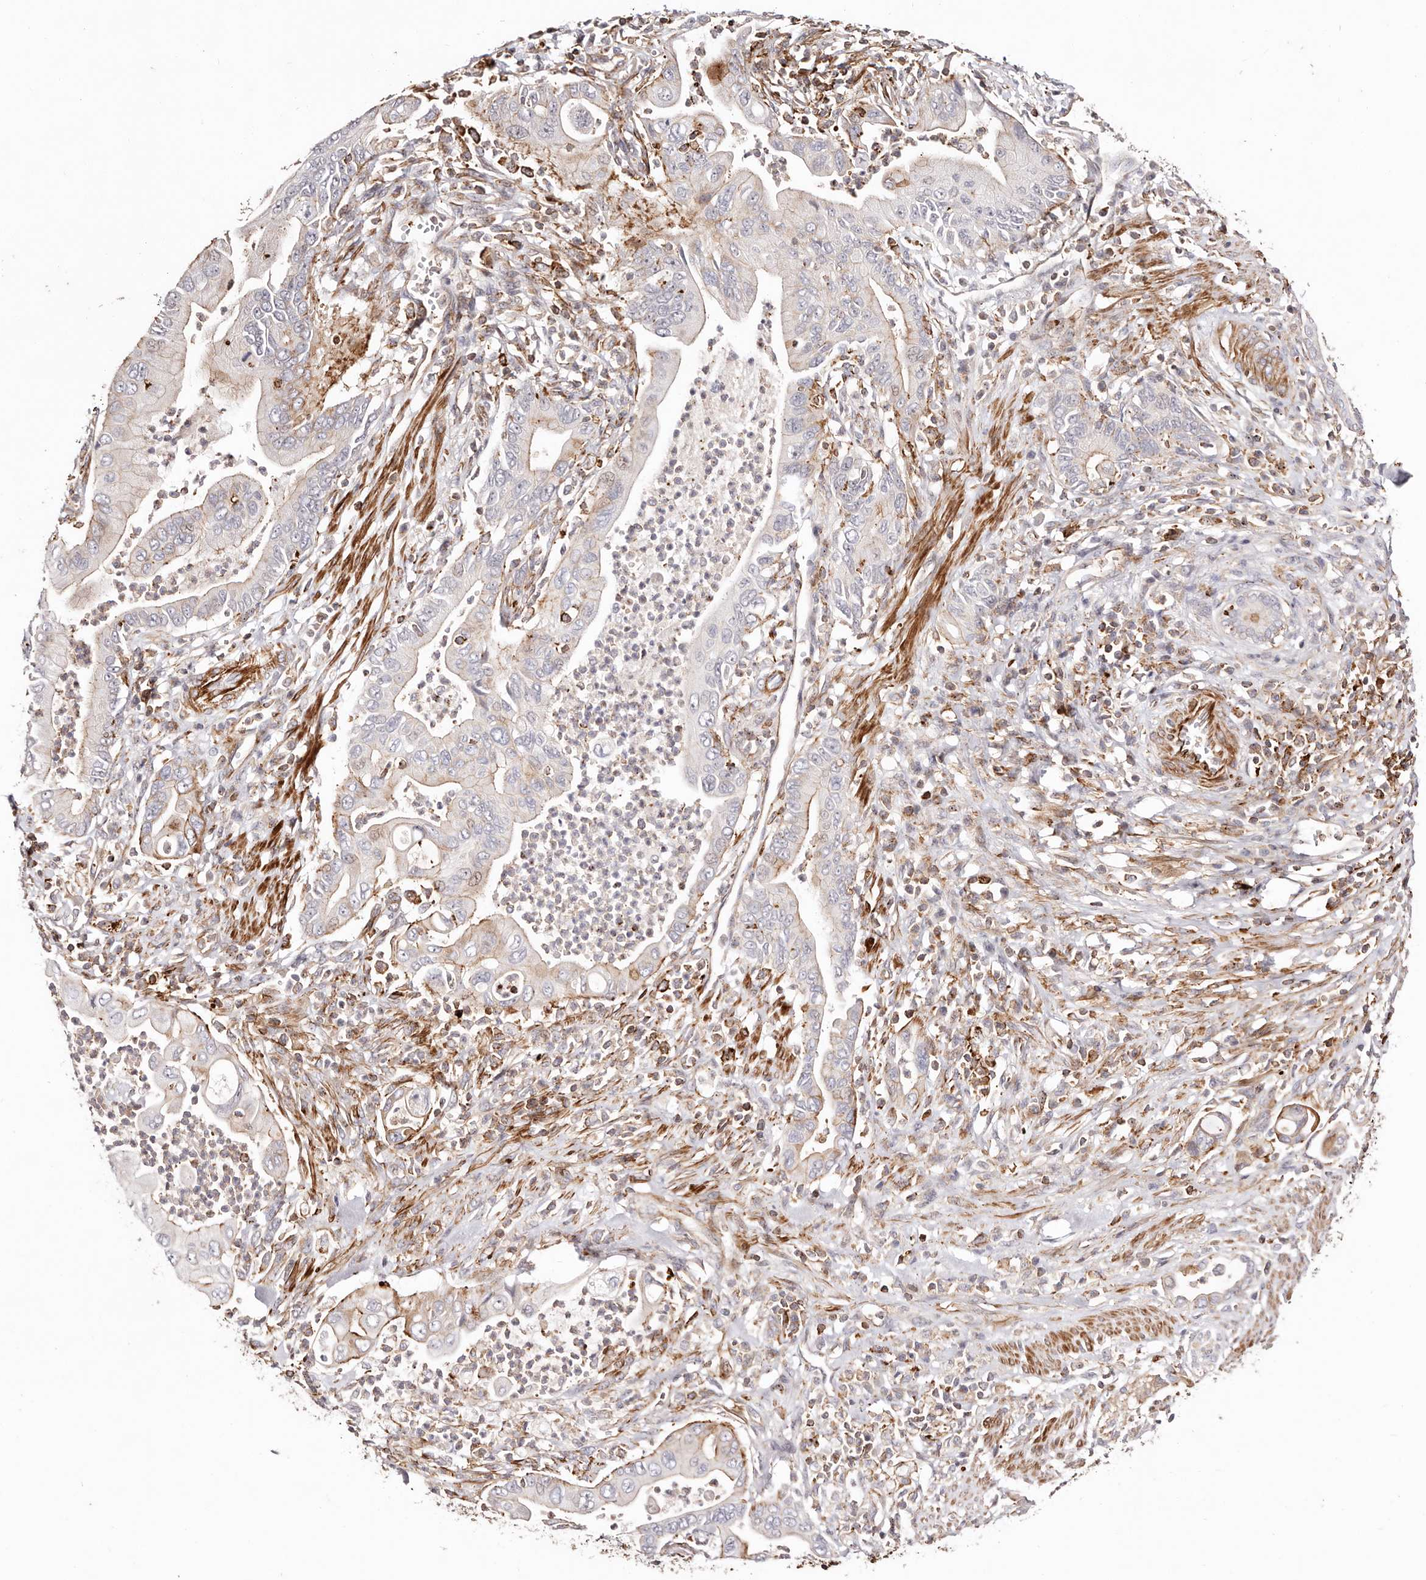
{"staining": {"intensity": "moderate", "quantity": "<25%", "location": "cytoplasmic/membranous"}, "tissue": "pancreatic cancer", "cell_type": "Tumor cells", "image_type": "cancer", "snomed": [{"axis": "morphology", "description": "Adenocarcinoma, NOS"}, {"axis": "topography", "description": "Pancreas"}], "caption": "Immunohistochemistry (IHC) (DAB (3,3'-diaminobenzidine)) staining of human pancreatic cancer exhibits moderate cytoplasmic/membranous protein positivity in about <25% of tumor cells. Using DAB (brown) and hematoxylin (blue) stains, captured at high magnification using brightfield microscopy.", "gene": "PTPN22", "patient": {"sex": "male", "age": 78}}